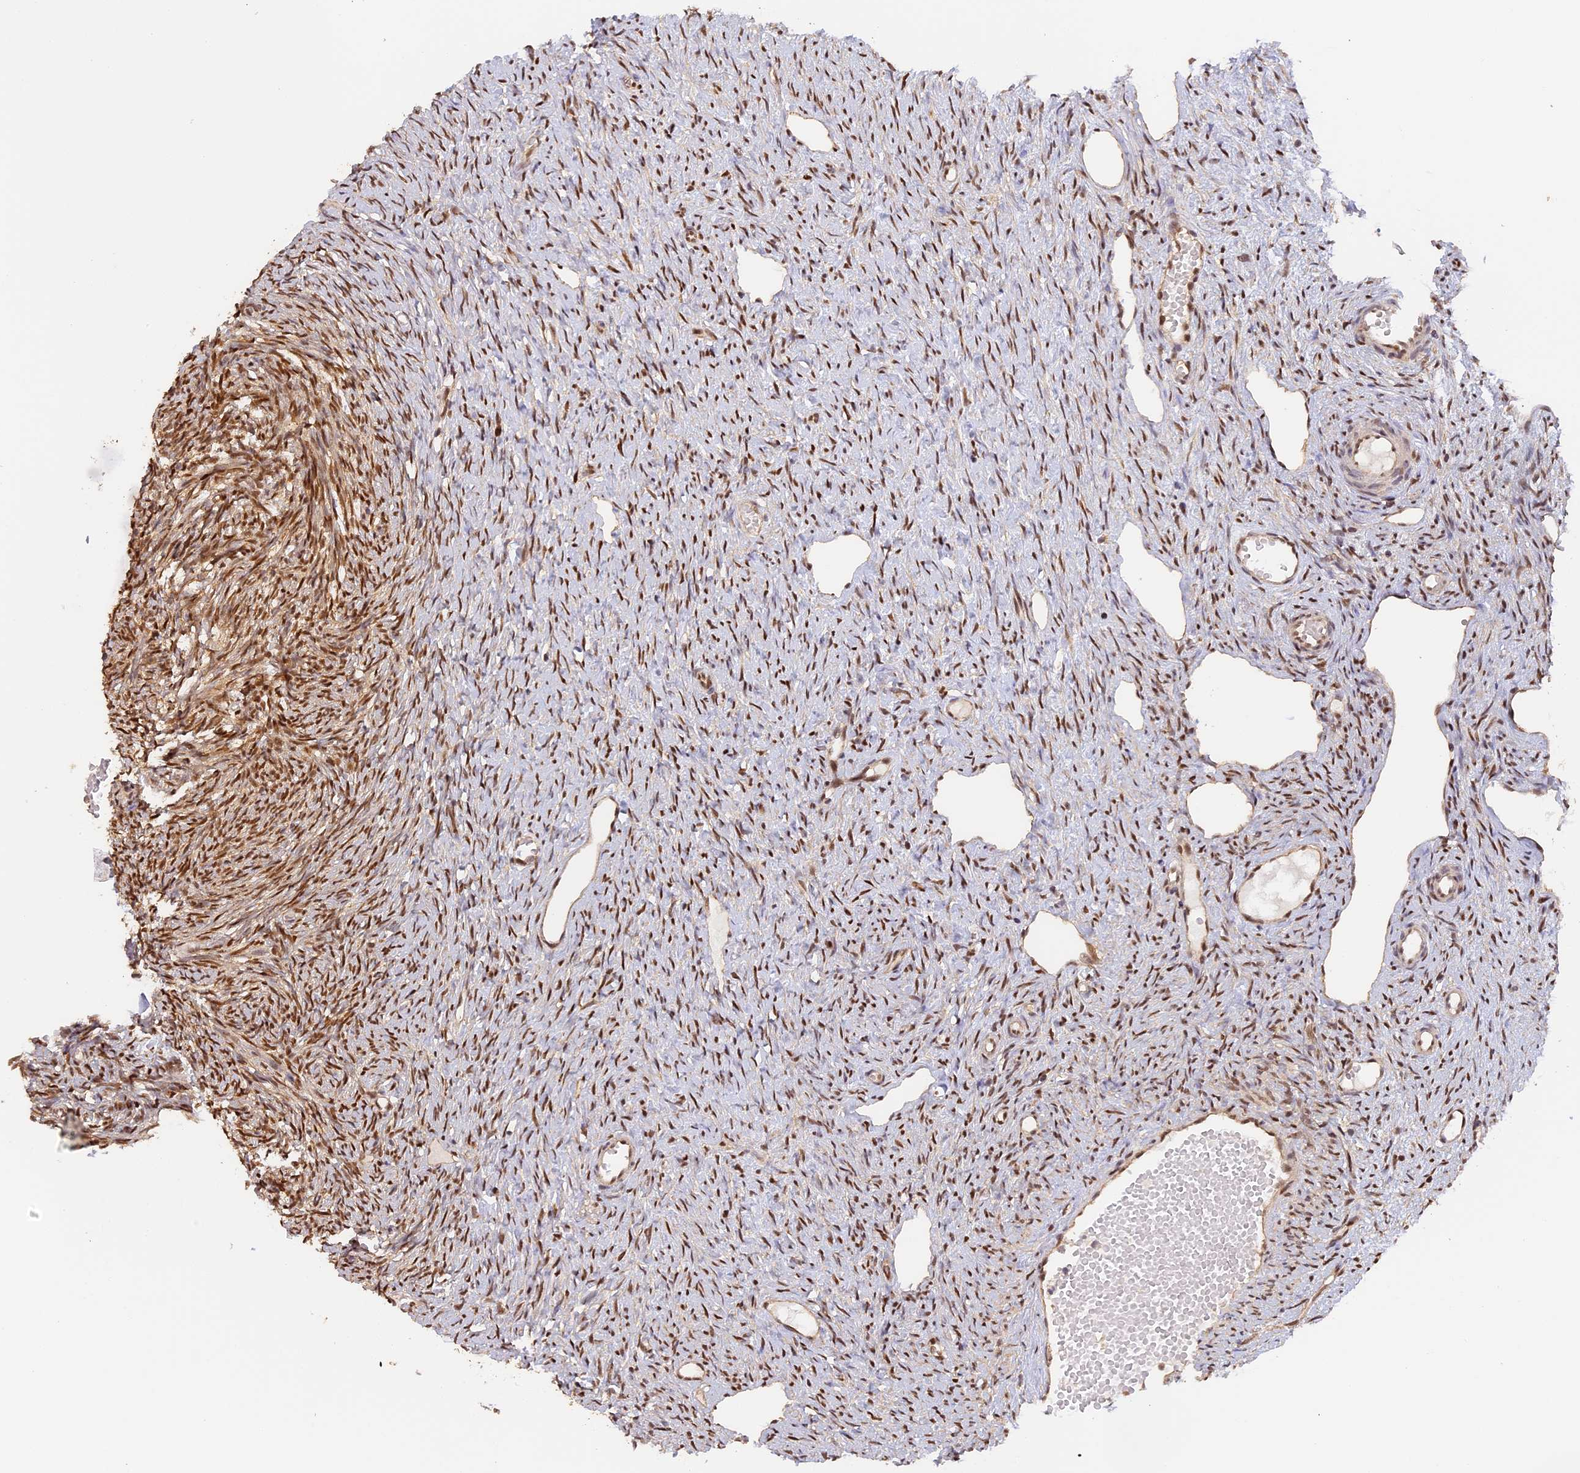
{"staining": {"intensity": "strong", "quantity": ">75%", "location": "nuclear"}, "tissue": "ovary", "cell_type": "Ovarian stroma cells", "image_type": "normal", "snomed": [{"axis": "morphology", "description": "Normal tissue, NOS"}, {"axis": "topography", "description": "Ovary"}], "caption": "A brown stain labels strong nuclear expression of a protein in ovarian stroma cells of benign human ovary.", "gene": "MYBL2", "patient": {"sex": "female", "age": 51}}